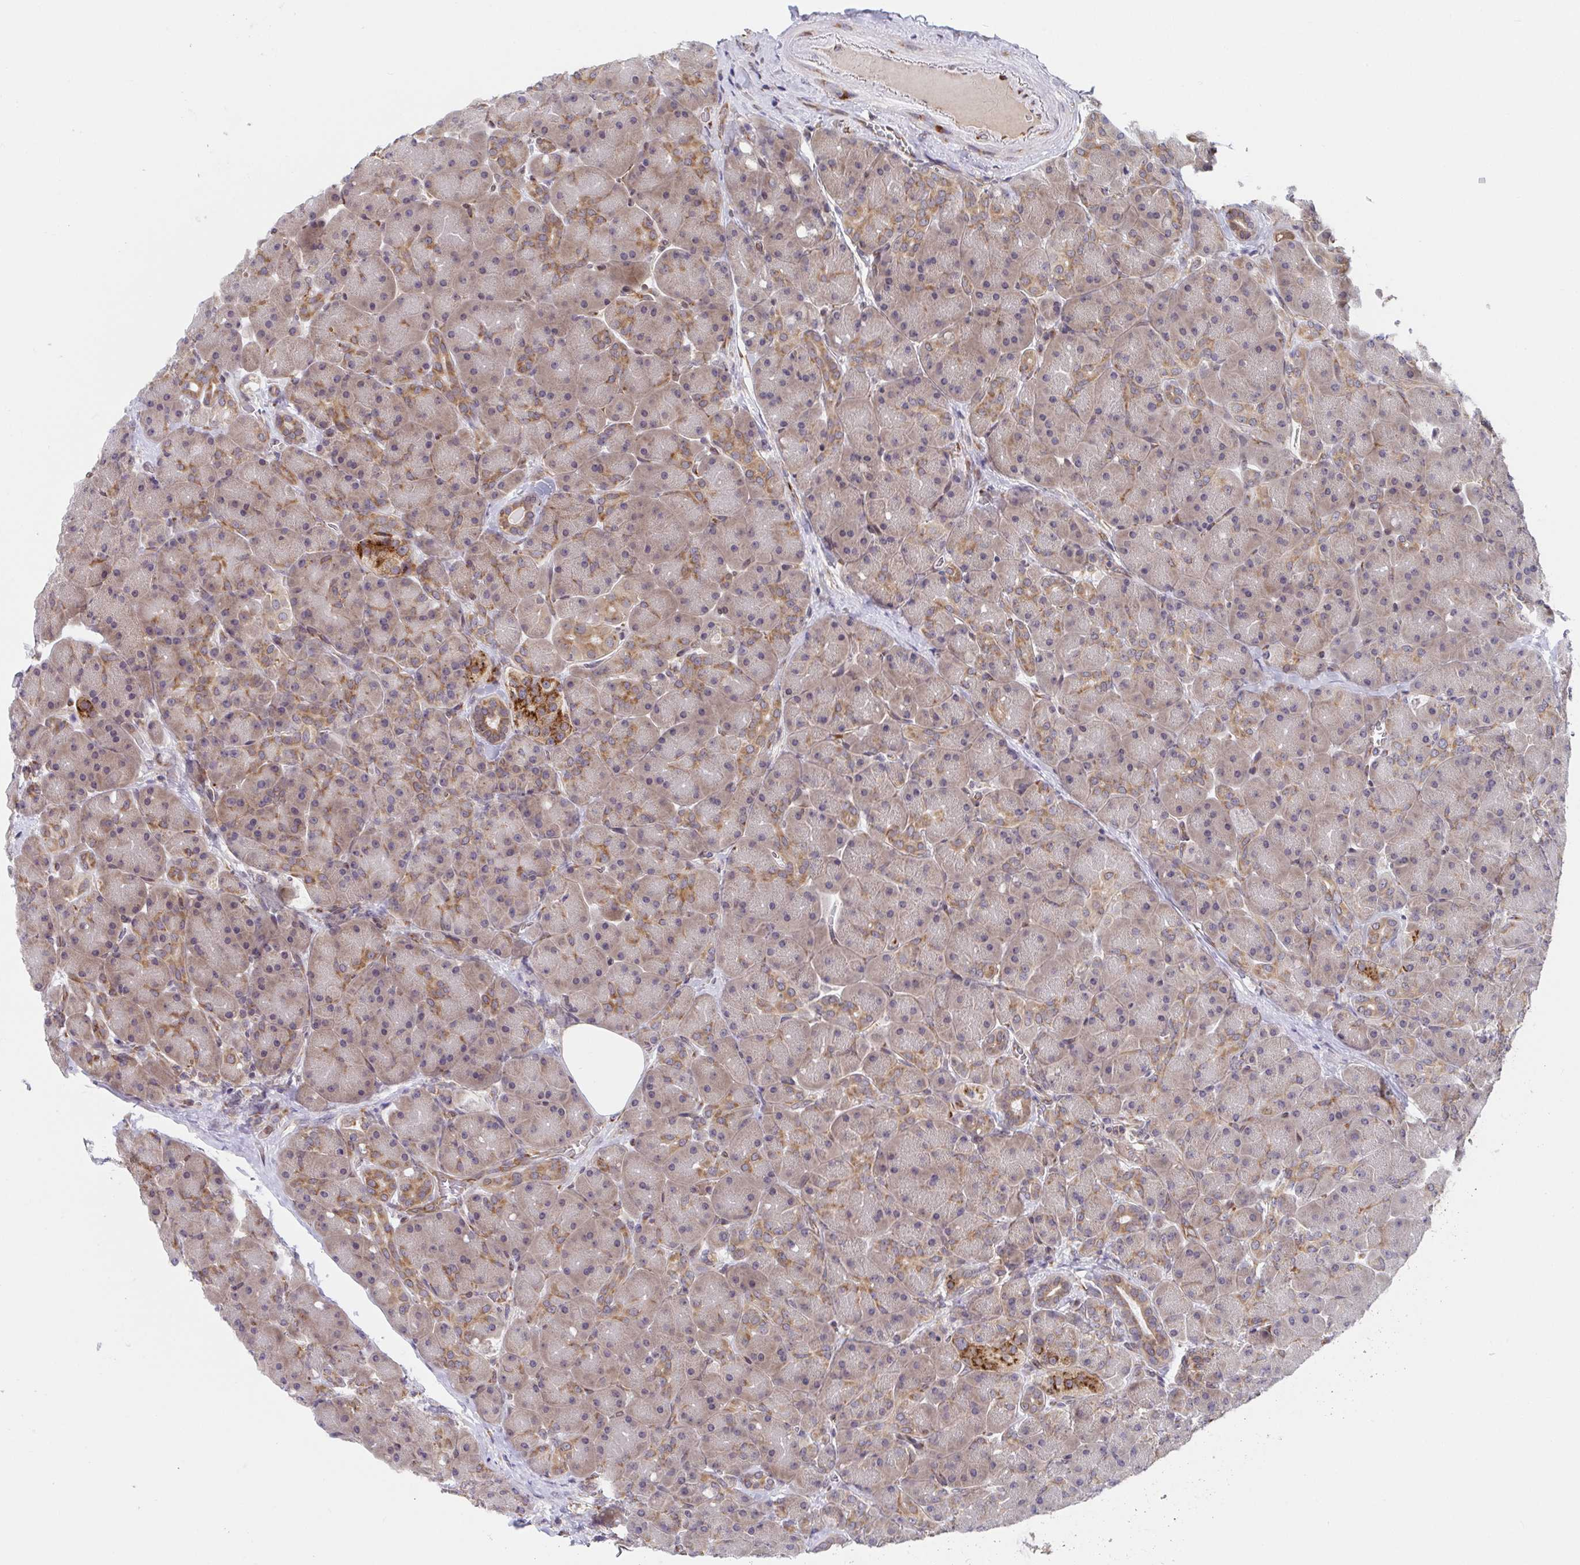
{"staining": {"intensity": "moderate", "quantity": "25%-75%", "location": "cytoplasmic/membranous"}, "tissue": "pancreas", "cell_type": "Exocrine glandular cells", "image_type": "normal", "snomed": [{"axis": "morphology", "description": "Normal tissue, NOS"}, {"axis": "topography", "description": "Pancreas"}], "caption": "Moderate cytoplasmic/membranous protein staining is appreciated in approximately 25%-75% of exocrine glandular cells in pancreas.", "gene": "ATP5MJ", "patient": {"sex": "male", "age": 55}}